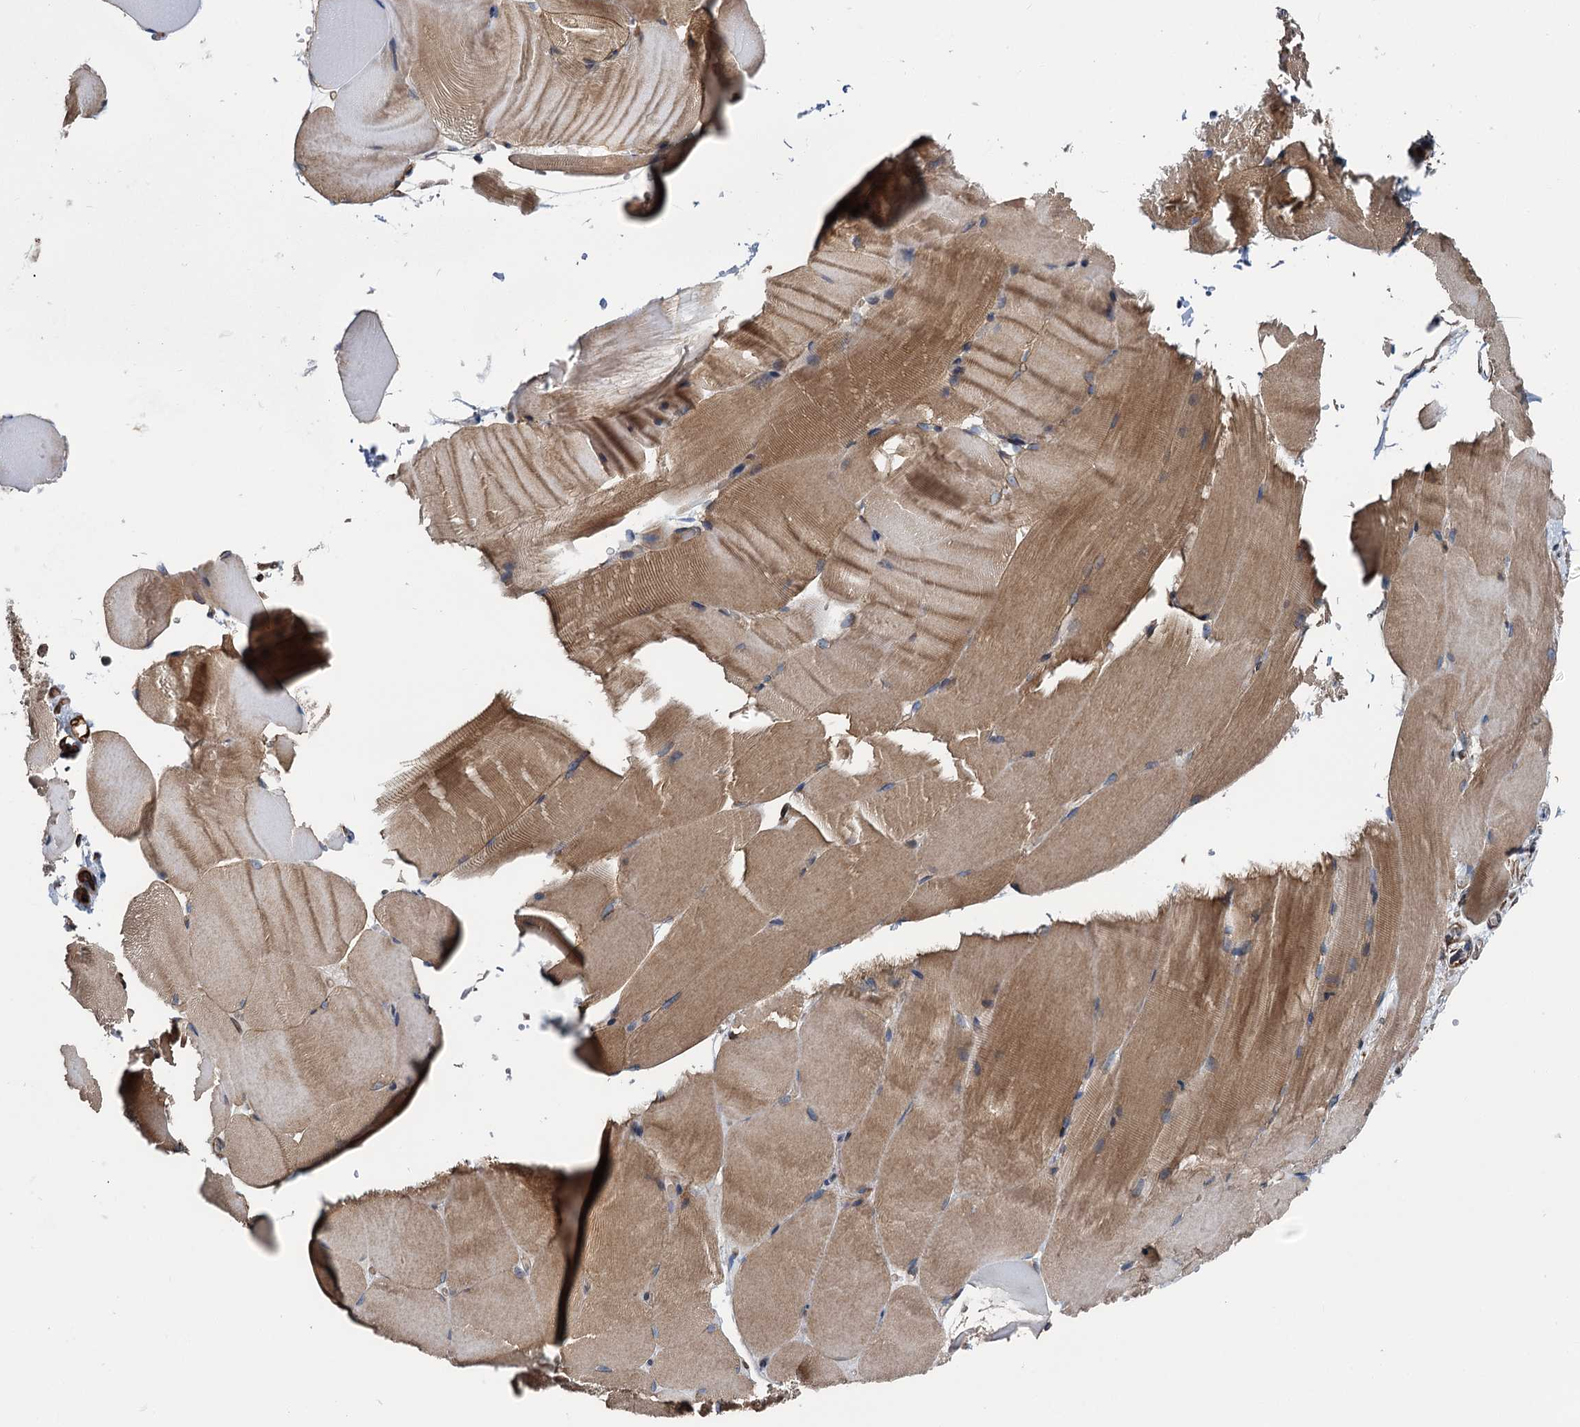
{"staining": {"intensity": "moderate", "quantity": "25%-75%", "location": "cytoplasmic/membranous"}, "tissue": "skeletal muscle", "cell_type": "Myocytes", "image_type": "normal", "snomed": [{"axis": "morphology", "description": "Normal tissue, NOS"}, {"axis": "topography", "description": "Skeletal muscle"}, {"axis": "topography", "description": "Parathyroid gland"}], "caption": "Normal skeletal muscle displays moderate cytoplasmic/membranous staining in about 25%-75% of myocytes (IHC, brightfield microscopy, high magnification)..", "gene": "ZFYVE19", "patient": {"sex": "female", "age": 37}}